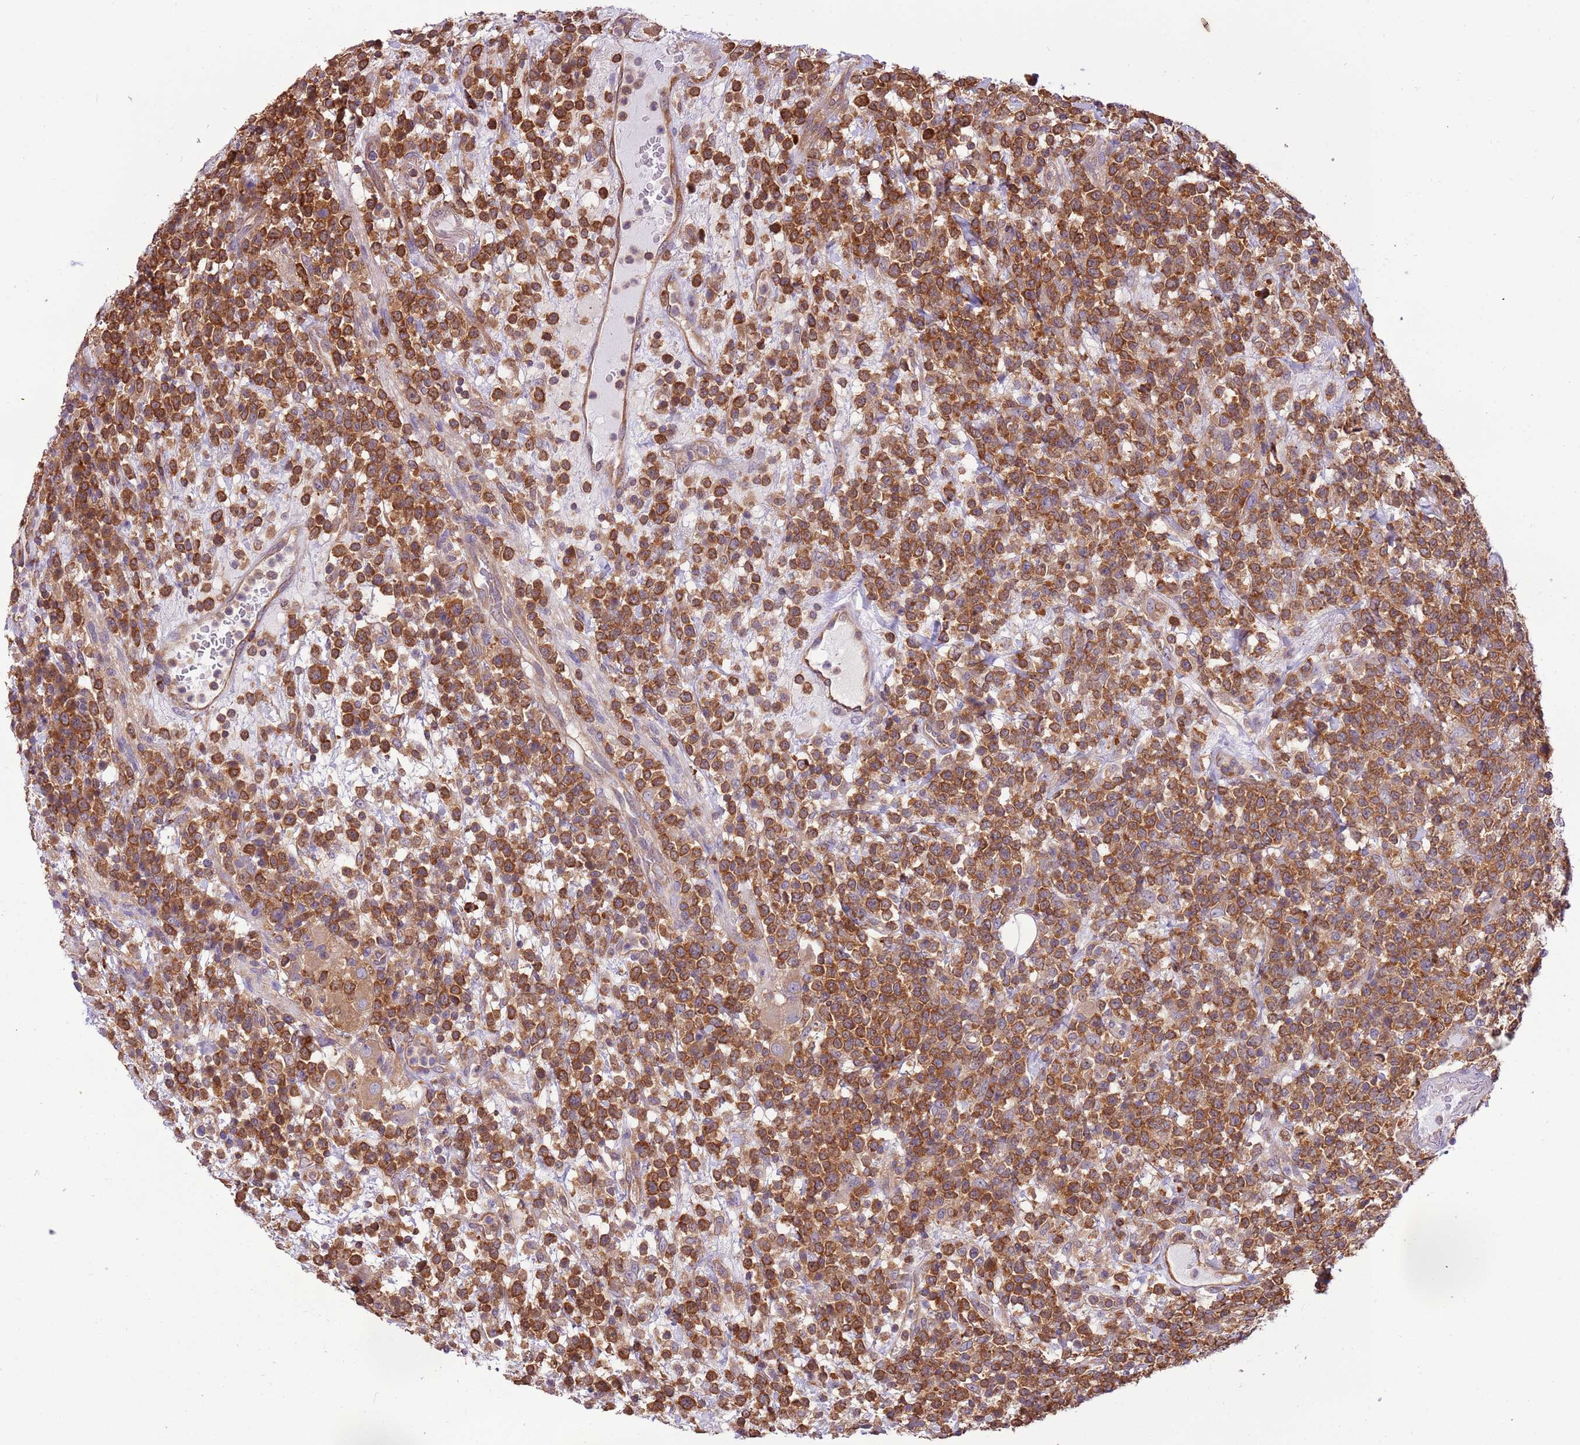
{"staining": {"intensity": "strong", "quantity": ">75%", "location": "cytoplasmic/membranous"}, "tissue": "lymphoma", "cell_type": "Tumor cells", "image_type": "cancer", "snomed": [{"axis": "morphology", "description": "Malignant lymphoma, non-Hodgkin's type, High grade"}, {"axis": "topography", "description": "Colon"}], "caption": "High-magnification brightfield microscopy of malignant lymphoma, non-Hodgkin's type (high-grade) stained with DAB (brown) and counterstained with hematoxylin (blue). tumor cells exhibit strong cytoplasmic/membranous staining is appreciated in approximately>75% of cells. Nuclei are stained in blue.", "gene": "STIP1", "patient": {"sex": "female", "age": 53}}